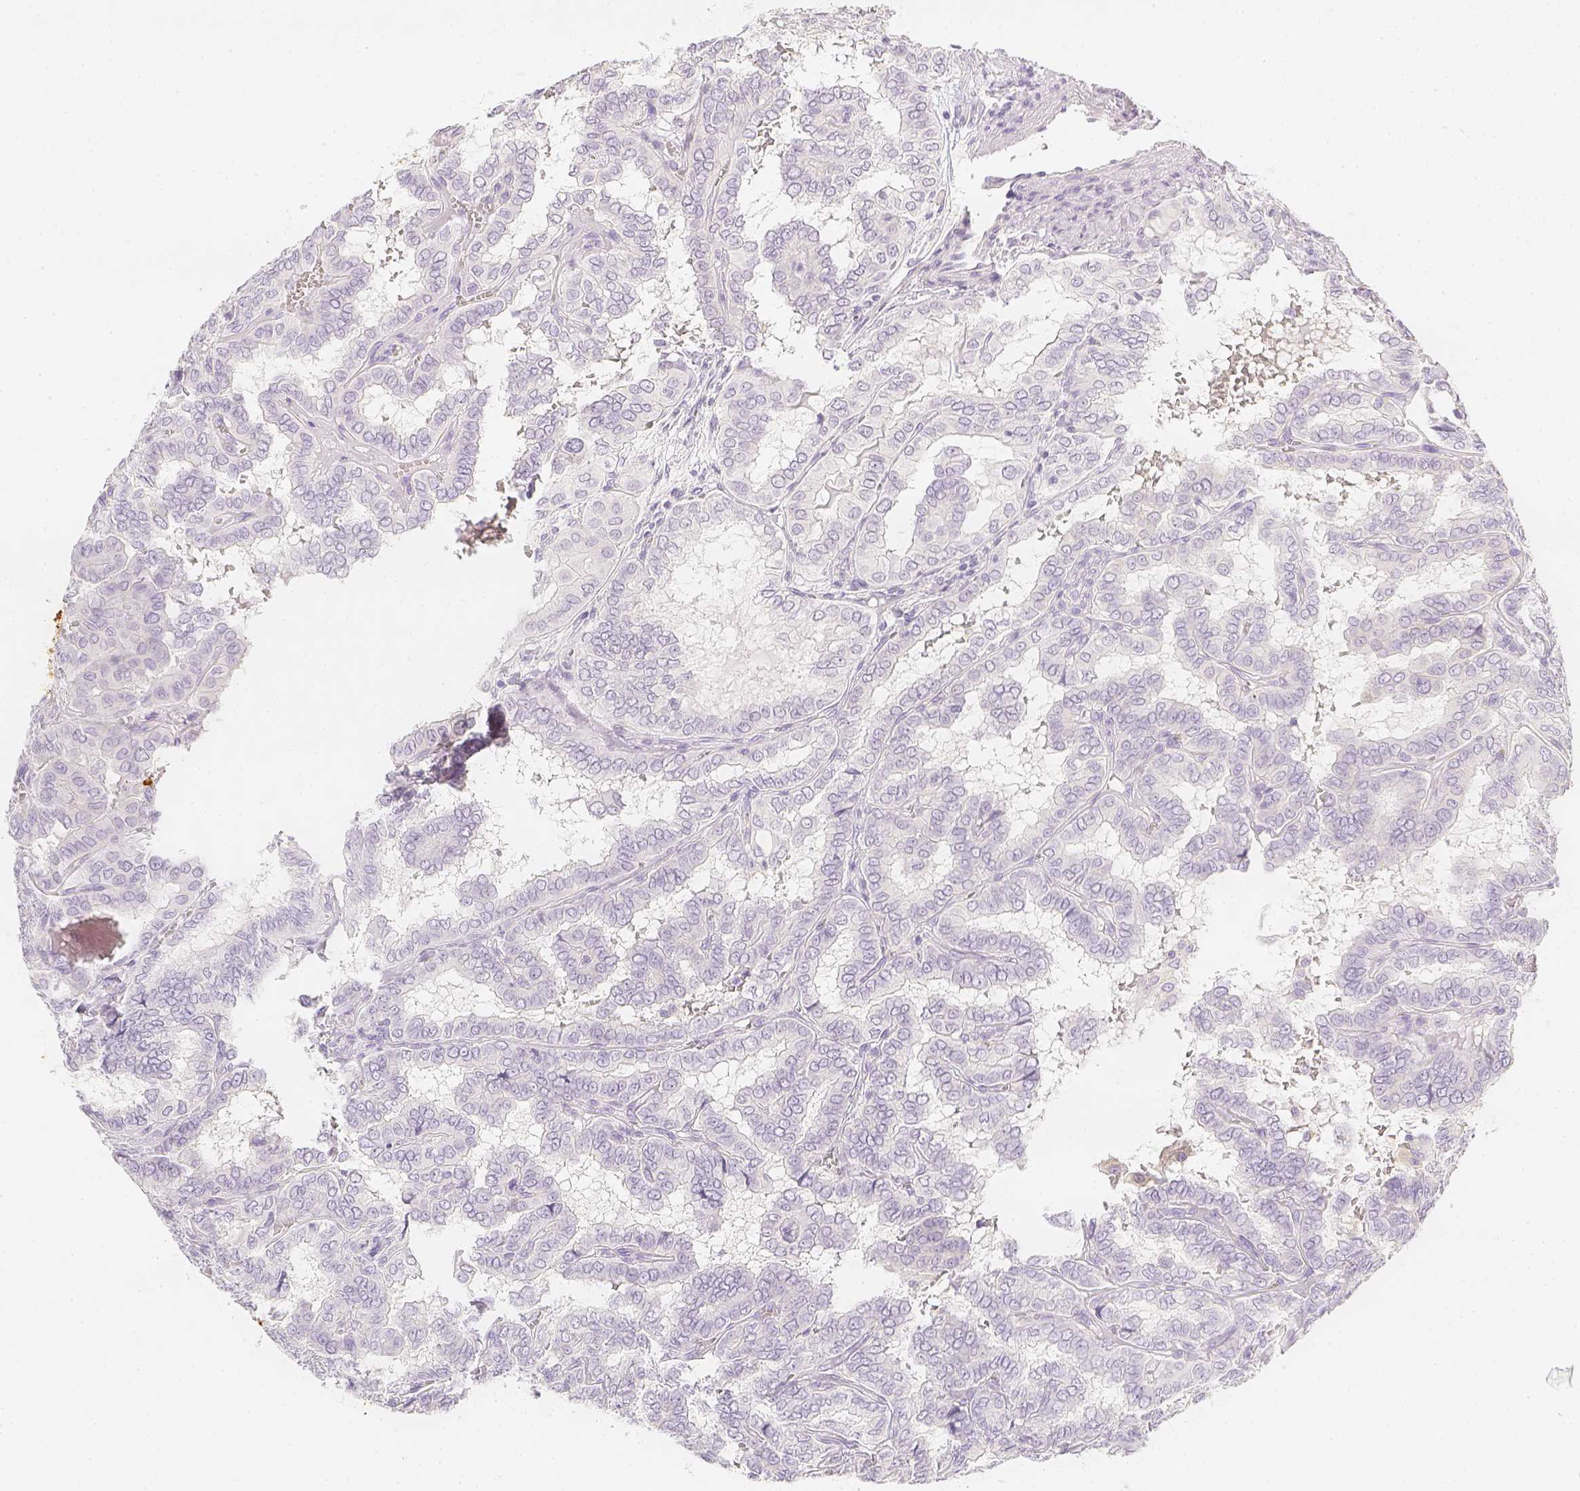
{"staining": {"intensity": "negative", "quantity": "none", "location": "none"}, "tissue": "thyroid cancer", "cell_type": "Tumor cells", "image_type": "cancer", "snomed": [{"axis": "morphology", "description": "Papillary adenocarcinoma, NOS"}, {"axis": "topography", "description": "Thyroid gland"}], "caption": "Tumor cells are negative for brown protein staining in thyroid cancer (papillary adenocarcinoma).", "gene": "SLC18A1", "patient": {"sex": "female", "age": 46}}